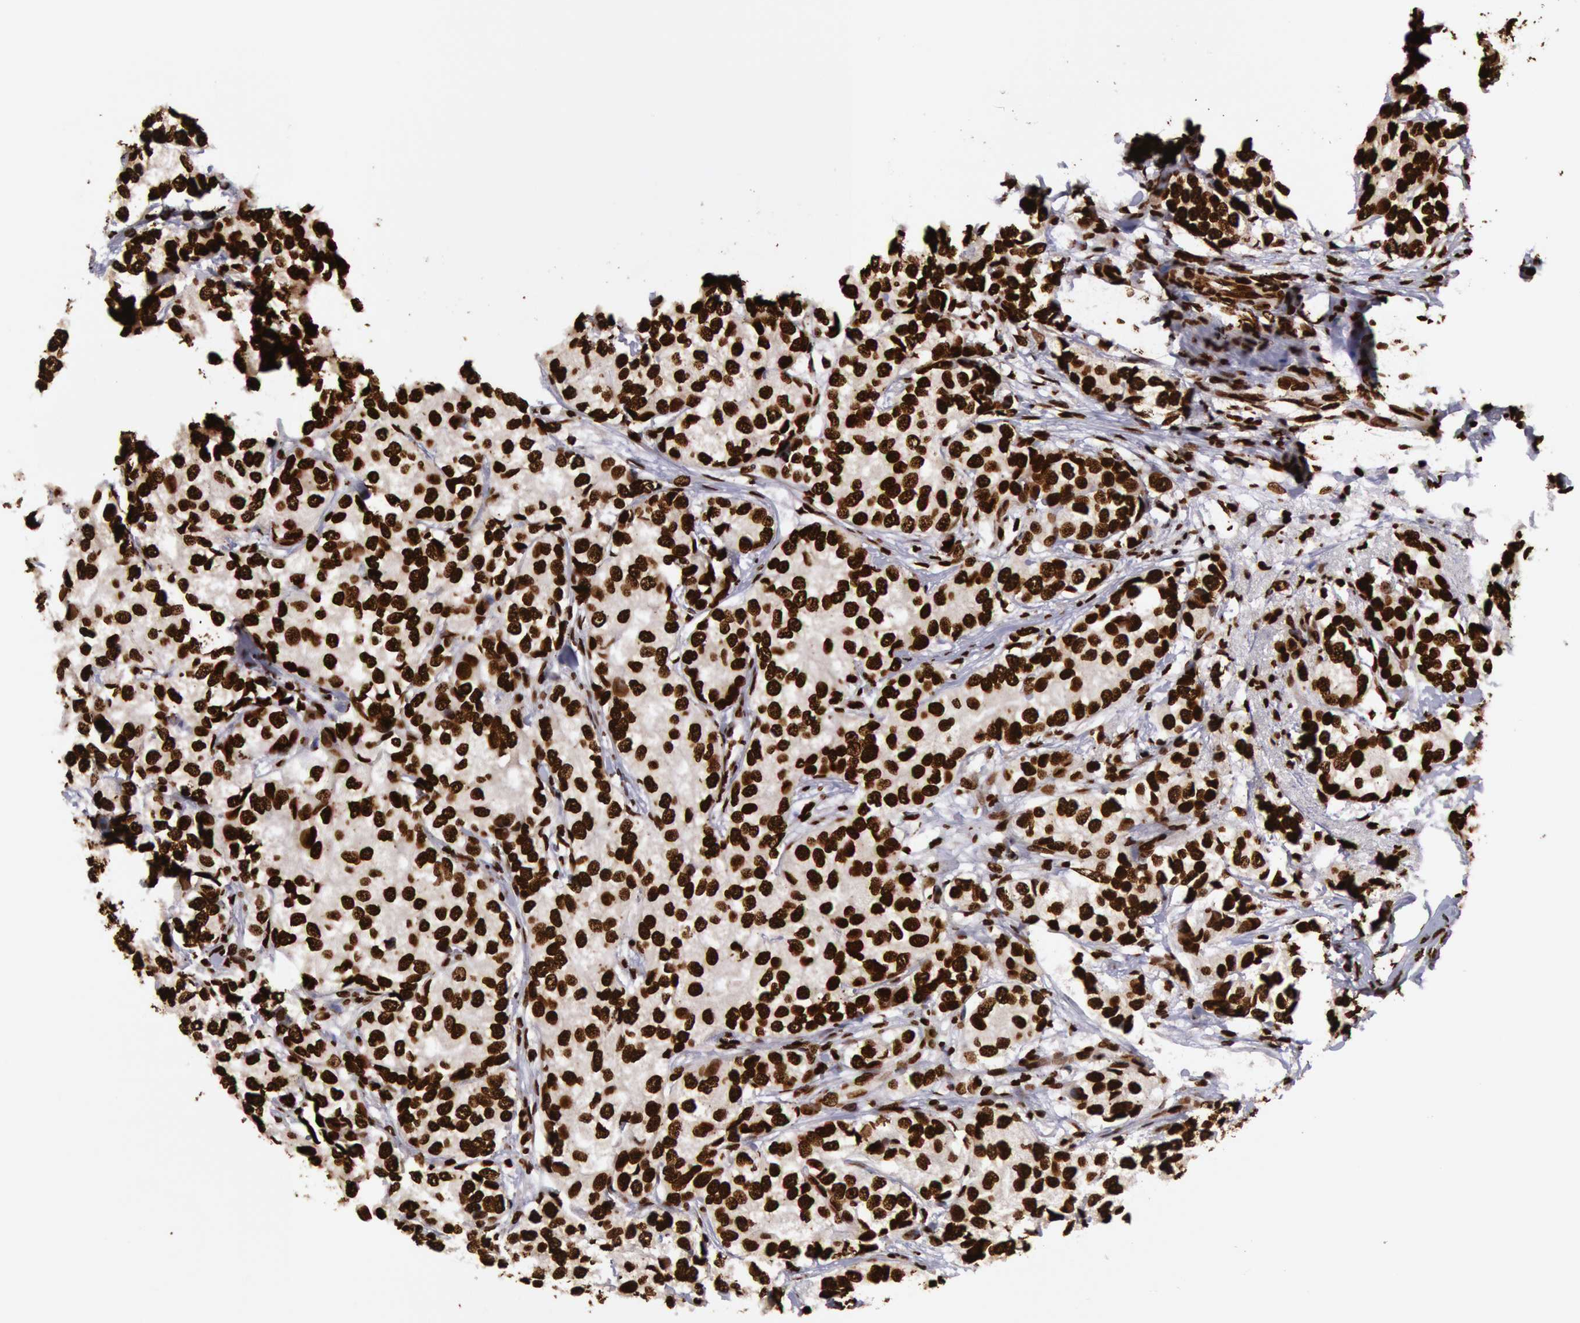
{"staining": {"intensity": "strong", "quantity": ">75%", "location": "nuclear"}, "tissue": "breast cancer", "cell_type": "Tumor cells", "image_type": "cancer", "snomed": [{"axis": "morphology", "description": "Duct carcinoma"}, {"axis": "topography", "description": "Breast"}], "caption": "High-power microscopy captured an immunohistochemistry image of breast infiltrating ductal carcinoma, revealing strong nuclear staining in approximately >75% of tumor cells.", "gene": "H3-4", "patient": {"sex": "female", "age": 68}}